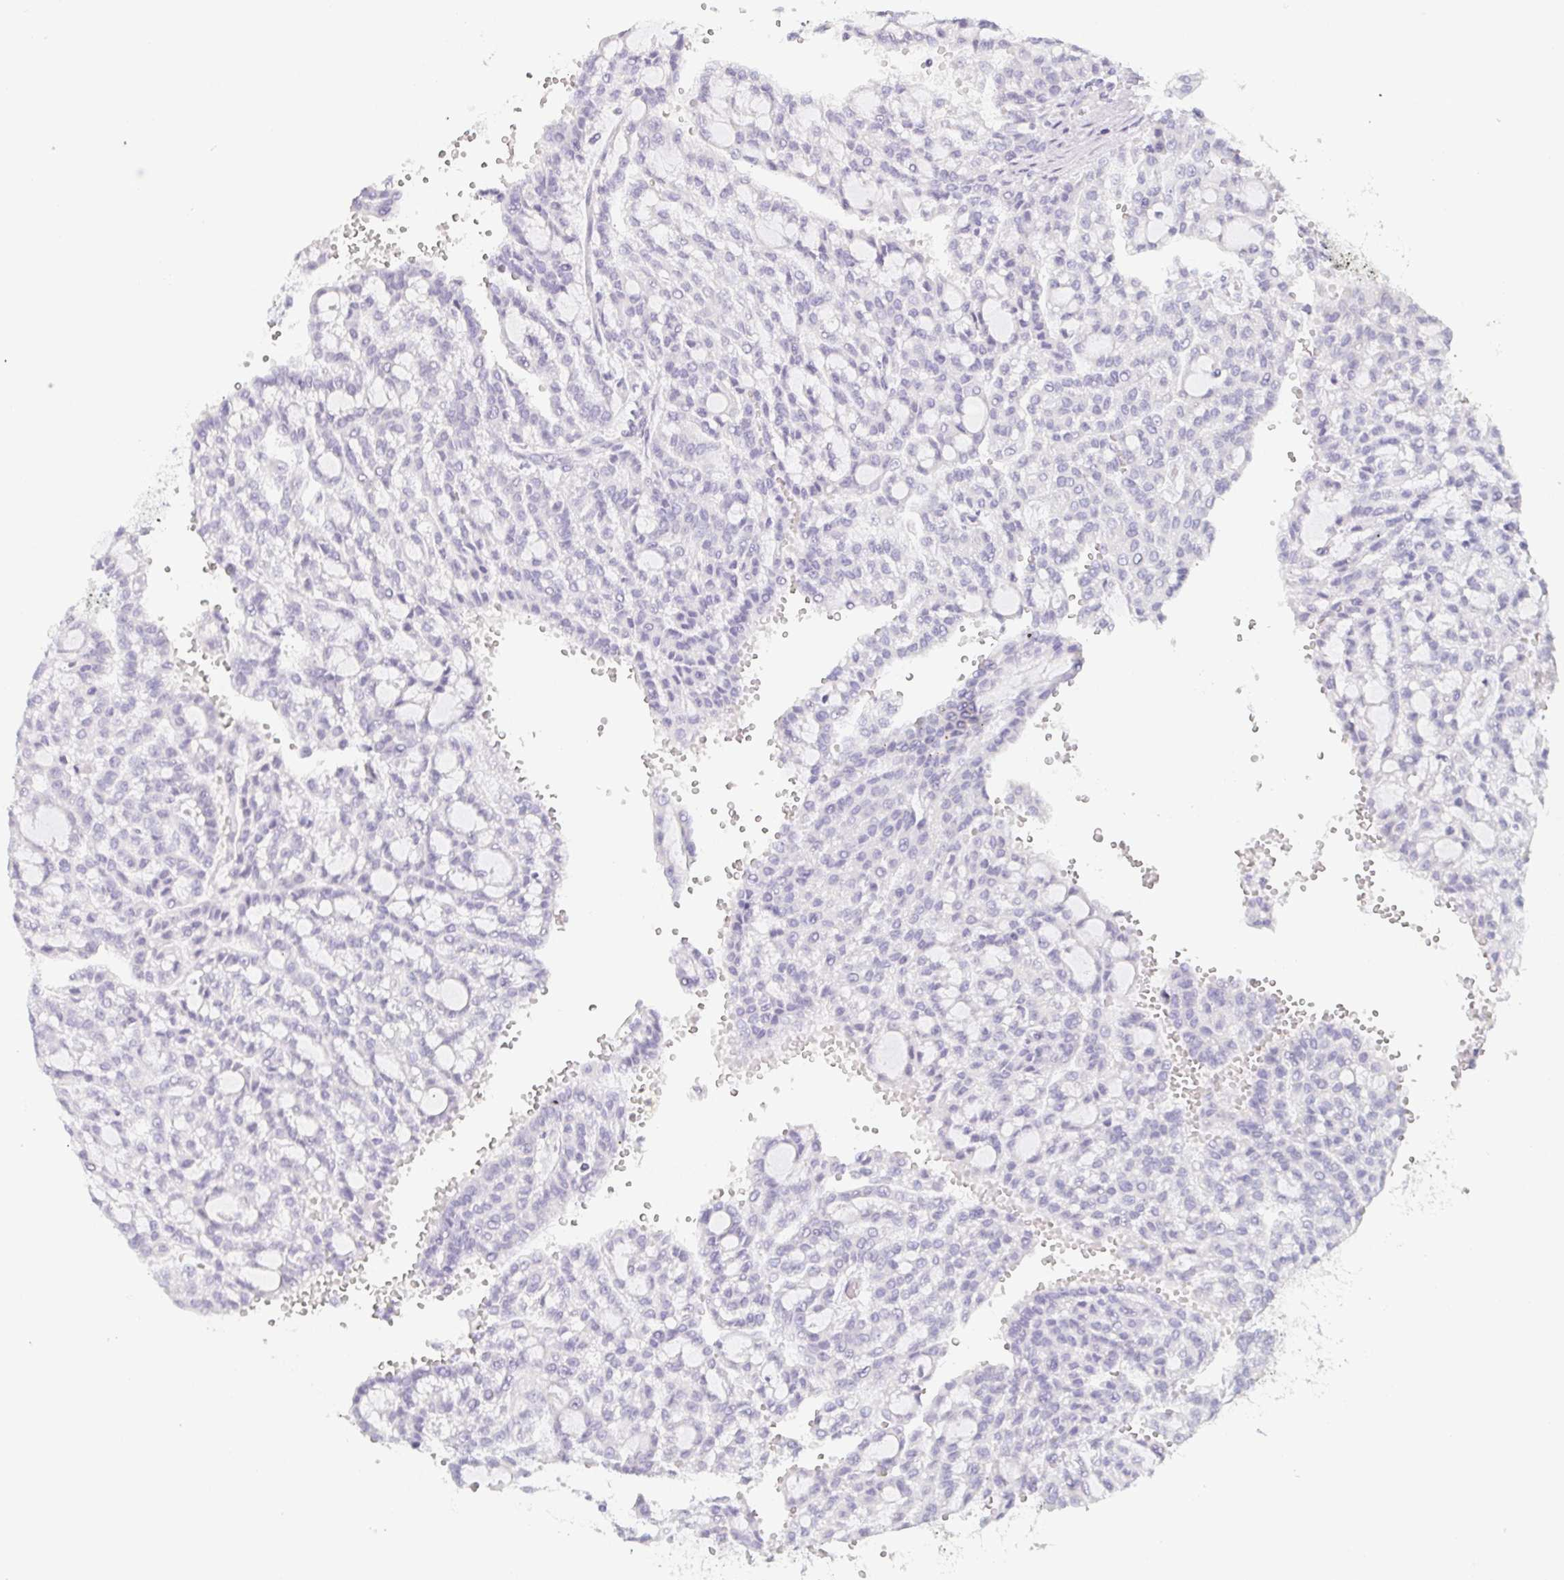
{"staining": {"intensity": "negative", "quantity": "none", "location": "none"}, "tissue": "renal cancer", "cell_type": "Tumor cells", "image_type": "cancer", "snomed": [{"axis": "morphology", "description": "Adenocarcinoma, NOS"}, {"axis": "topography", "description": "Kidney"}], "caption": "High power microscopy image of an IHC histopathology image of renal adenocarcinoma, revealing no significant expression in tumor cells.", "gene": "PRR27", "patient": {"sex": "male", "age": 63}}